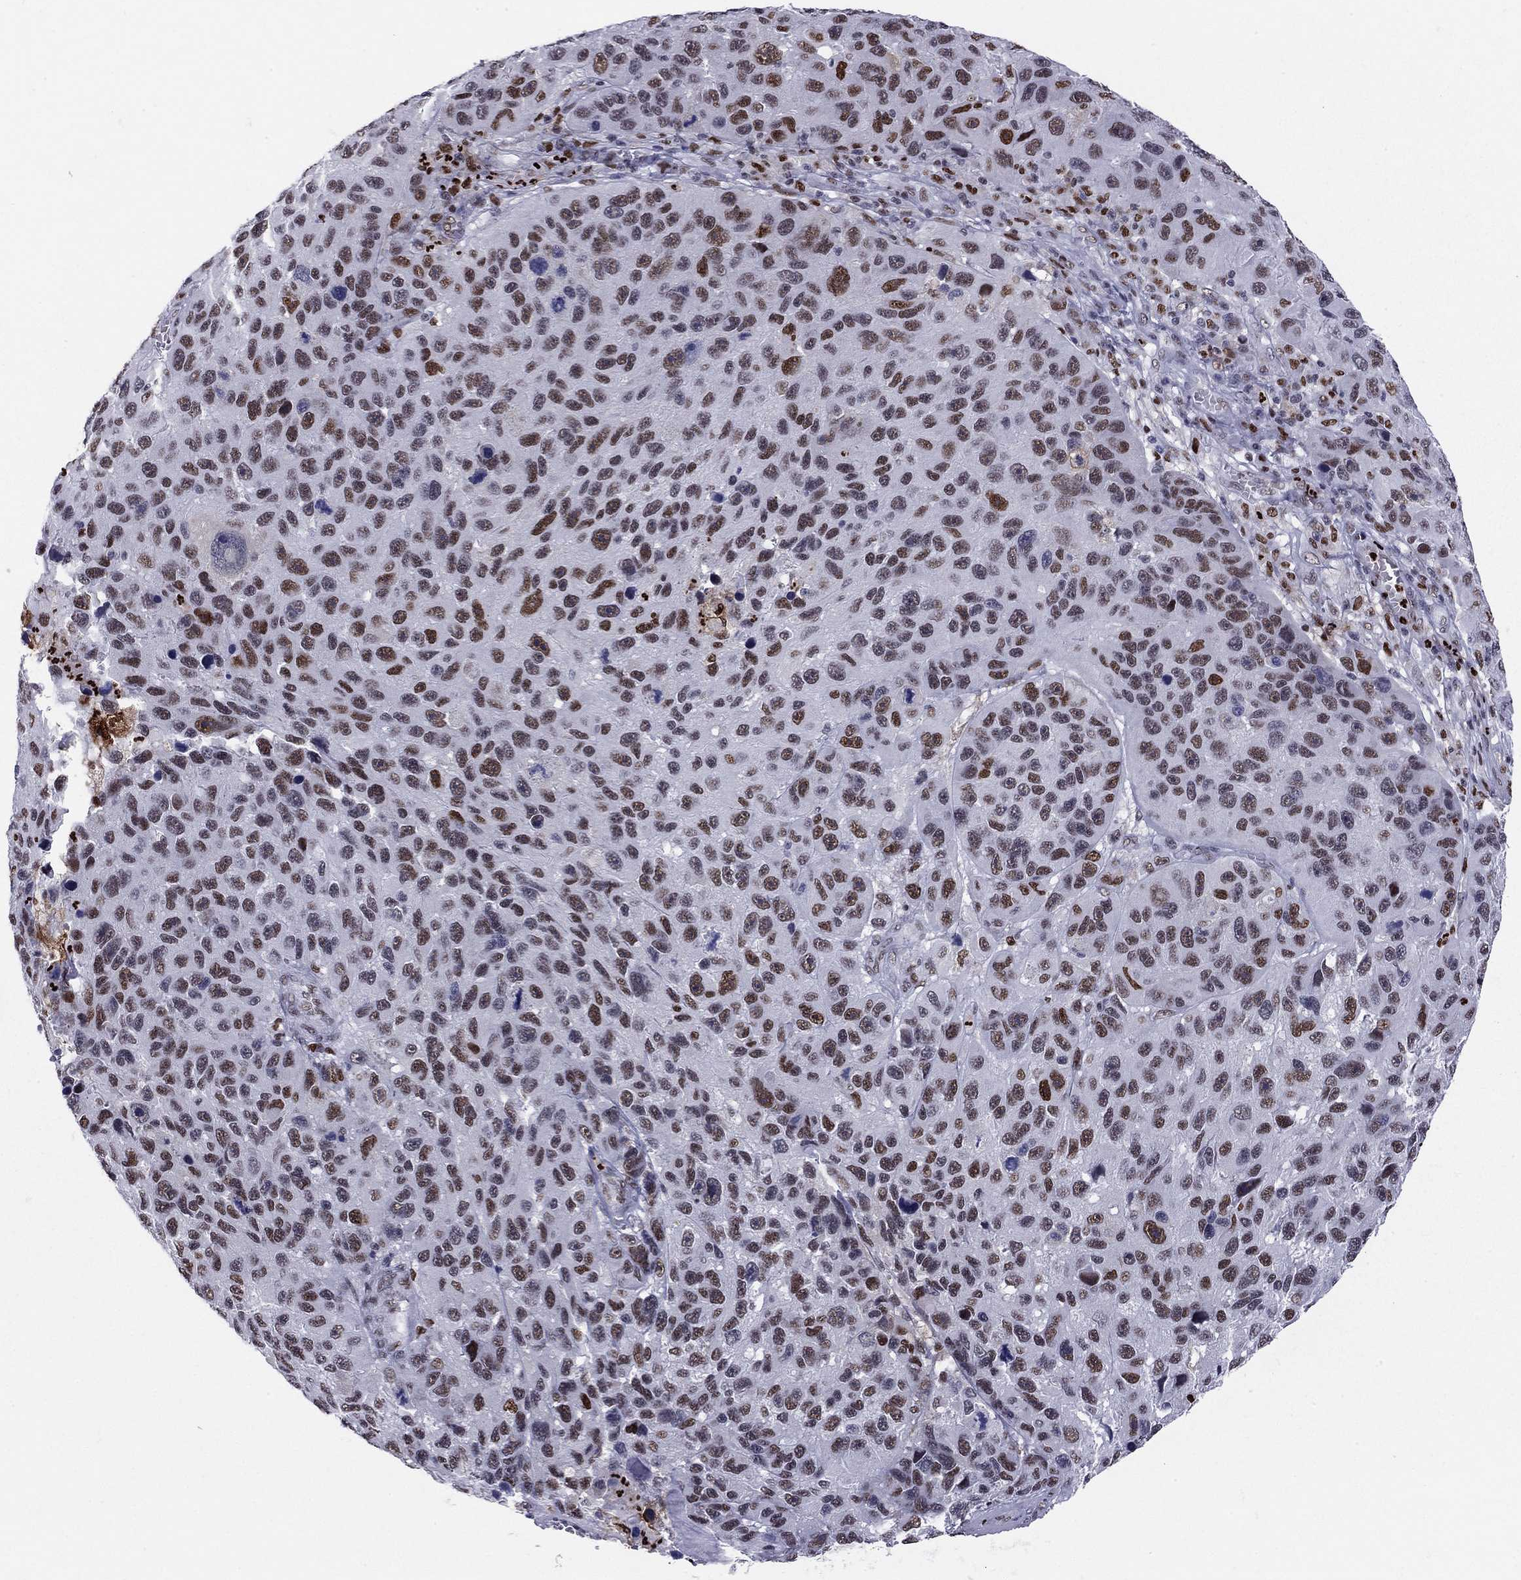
{"staining": {"intensity": "strong", "quantity": ">75%", "location": "nuclear"}, "tissue": "melanoma", "cell_type": "Tumor cells", "image_type": "cancer", "snomed": [{"axis": "morphology", "description": "Malignant melanoma, NOS"}, {"axis": "topography", "description": "Skin"}], "caption": "Malignant melanoma stained with a protein marker exhibits strong staining in tumor cells.", "gene": "PCGF3", "patient": {"sex": "male", "age": 53}}